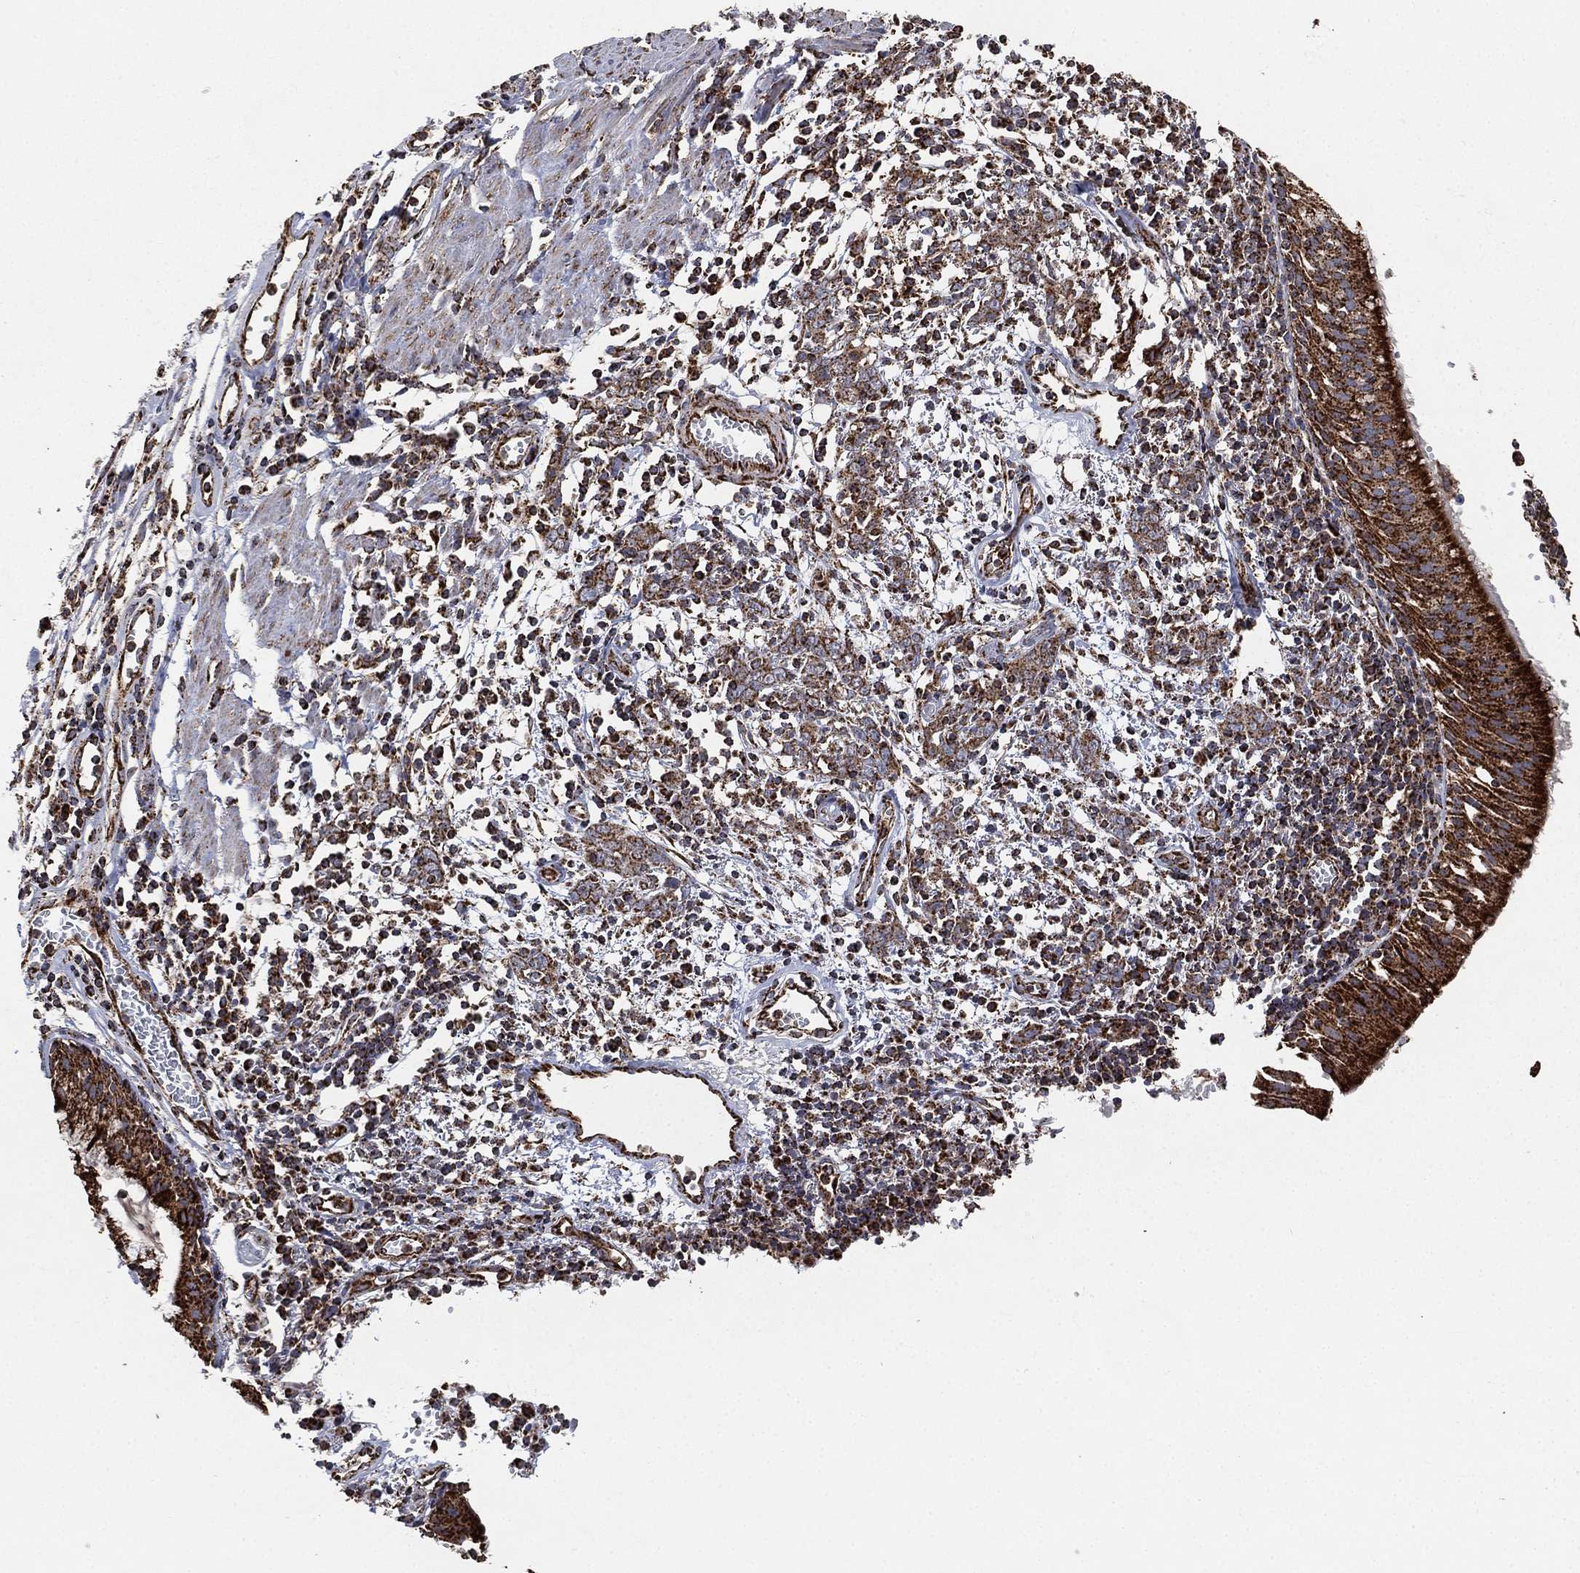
{"staining": {"intensity": "strong", "quantity": ">75%", "location": "cytoplasmic/membranous"}, "tissue": "bronchus", "cell_type": "Respiratory epithelial cells", "image_type": "normal", "snomed": [{"axis": "morphology", "description": "Normal tissue, NOS"}, {"axis": "morphology", "description": "Squamous cell carcinoma, NOS"}, {"axis": "topography", "description": "Cartilage tissue"}, {"axis": "topography", "description": "Bronchus"}, {"axis": "topography", "description": "Lung"}], "caption": "An image showing strong cytoplasmic/membranous positivity in about >75% of respiratory epithelial cells in unremarkable bronchus, as visualized by brown immunohistochemical staining.", "gene": "SLC38A7", "patient": {"sex": "male", "age": 66}}